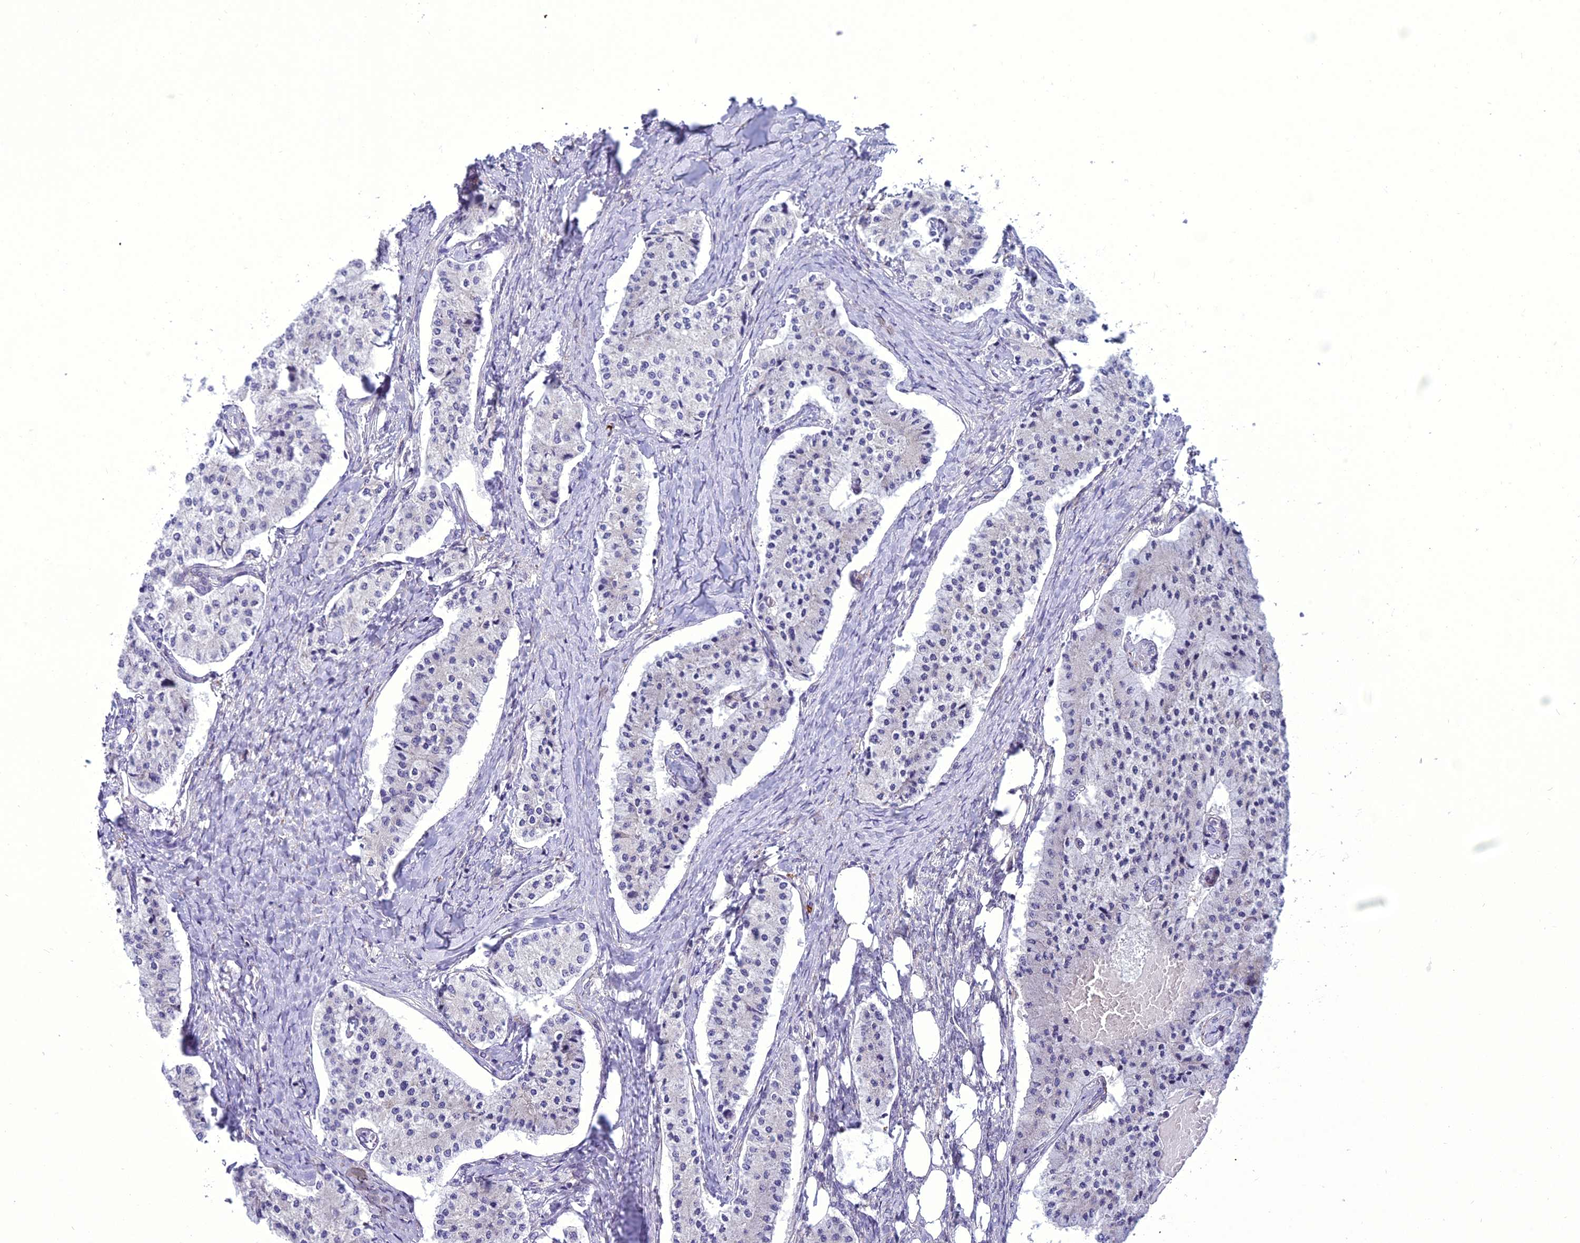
{"staining": {"intensity": "negative", "quantity": "none", "location": "none"}, "tissue": "carcinoid", "cell_type": "Tumor cells", "image_type": "cancer", "snomed": [{"axis": "morphology", "description": "Carcinoid, malignant, NOS"}, {"axis": "topography", "description": "Colon"}], "caption": "Tumor cells are negative for brown protein staining in carcinoid.", "gene": "NEURL2", "patient": {"sex": "female", "age": 52}}